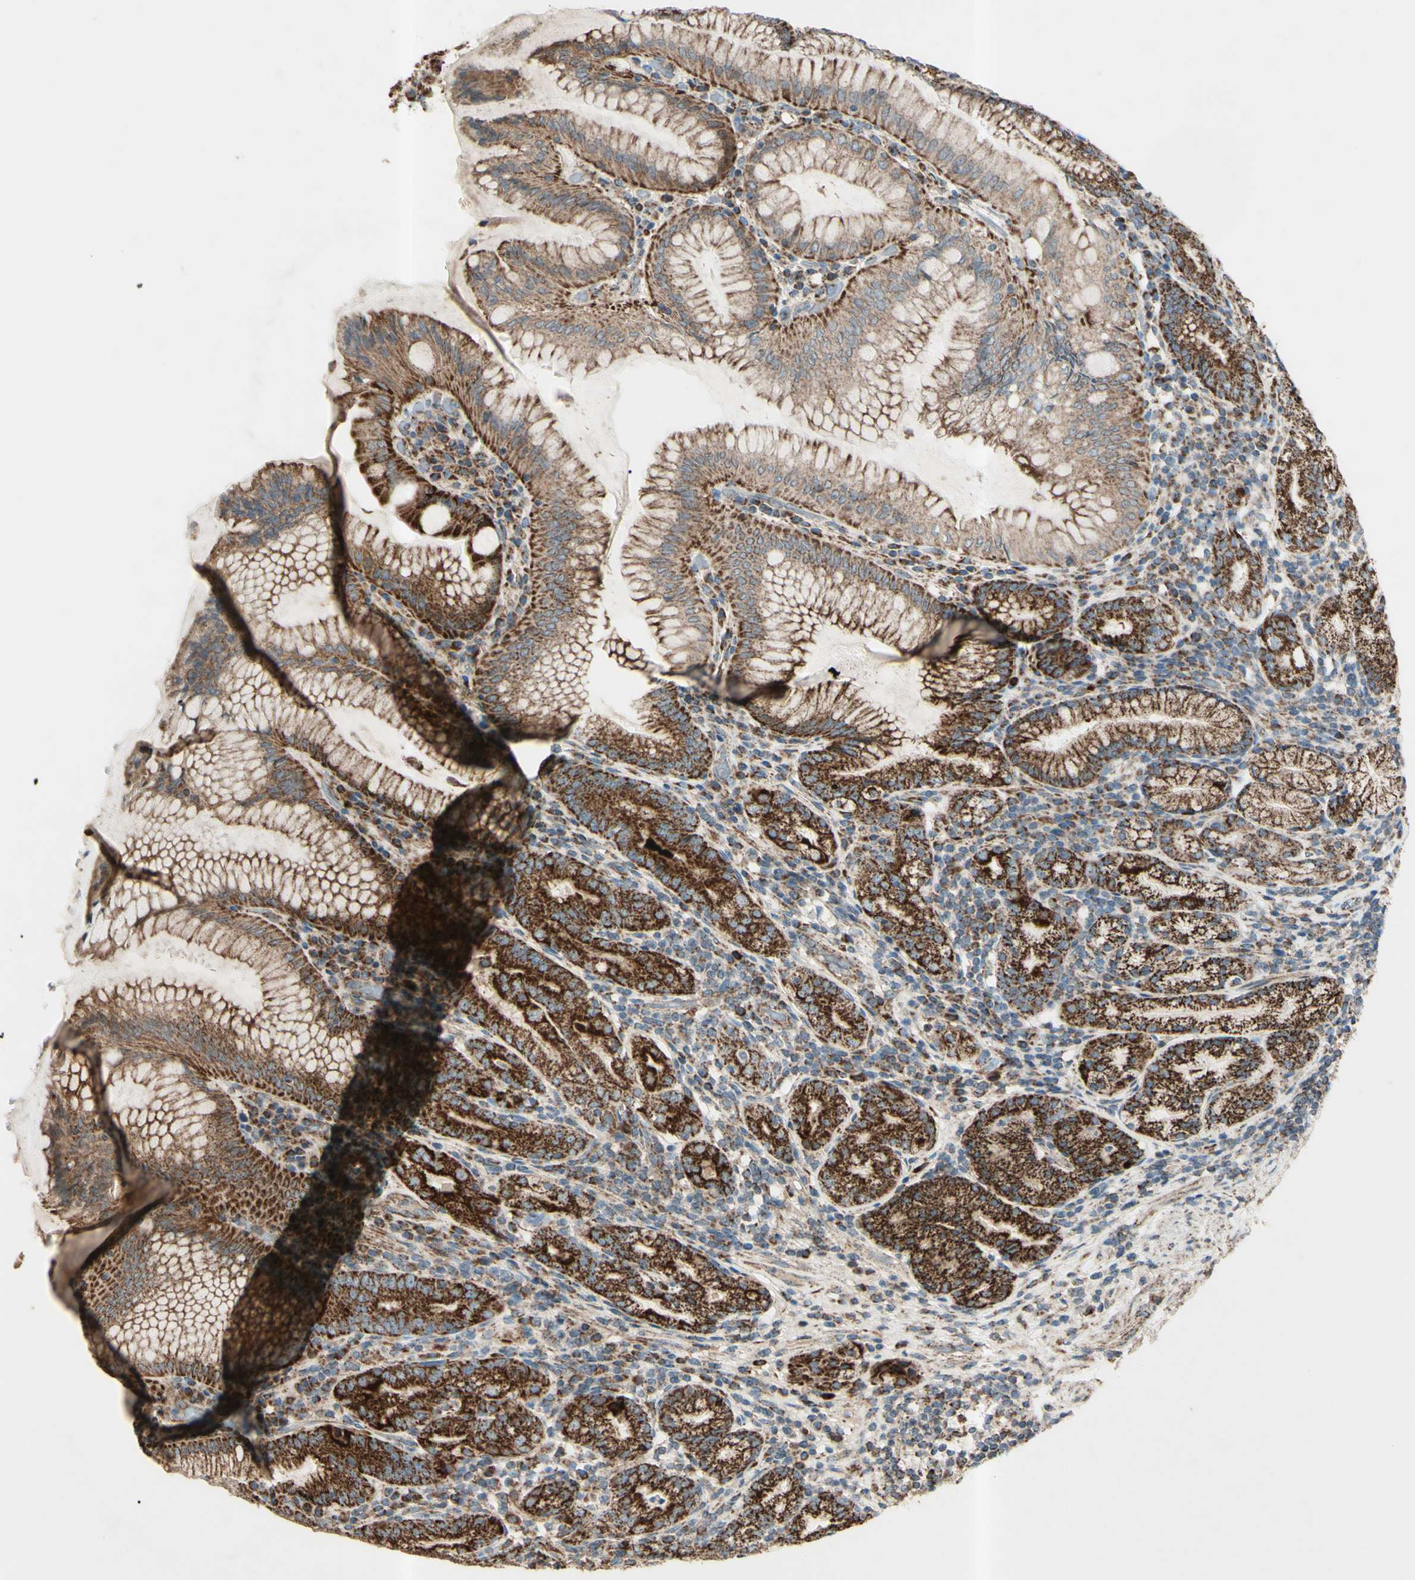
{"staining": {"intensity": "strong", "quantity": ">75%", "location": "cytoplasmic/membranous"}, "tissue": "stomach", "cell_type": "Glandular cells", "image_type": "normal", "snomed": [{"axis": "morphology", "description": "Normal tissue, NOS"}, {"axis": "topography", "description": "Stomach, lower"}], "caption": "This photomicrograph exhibits IHC staining of benign human stomach, with high strong cytoplasmic/membranous positivity in about >75% of glandular cells.", "gene": "RHOT1", "patient": {"sex": "female", "age": 76}}